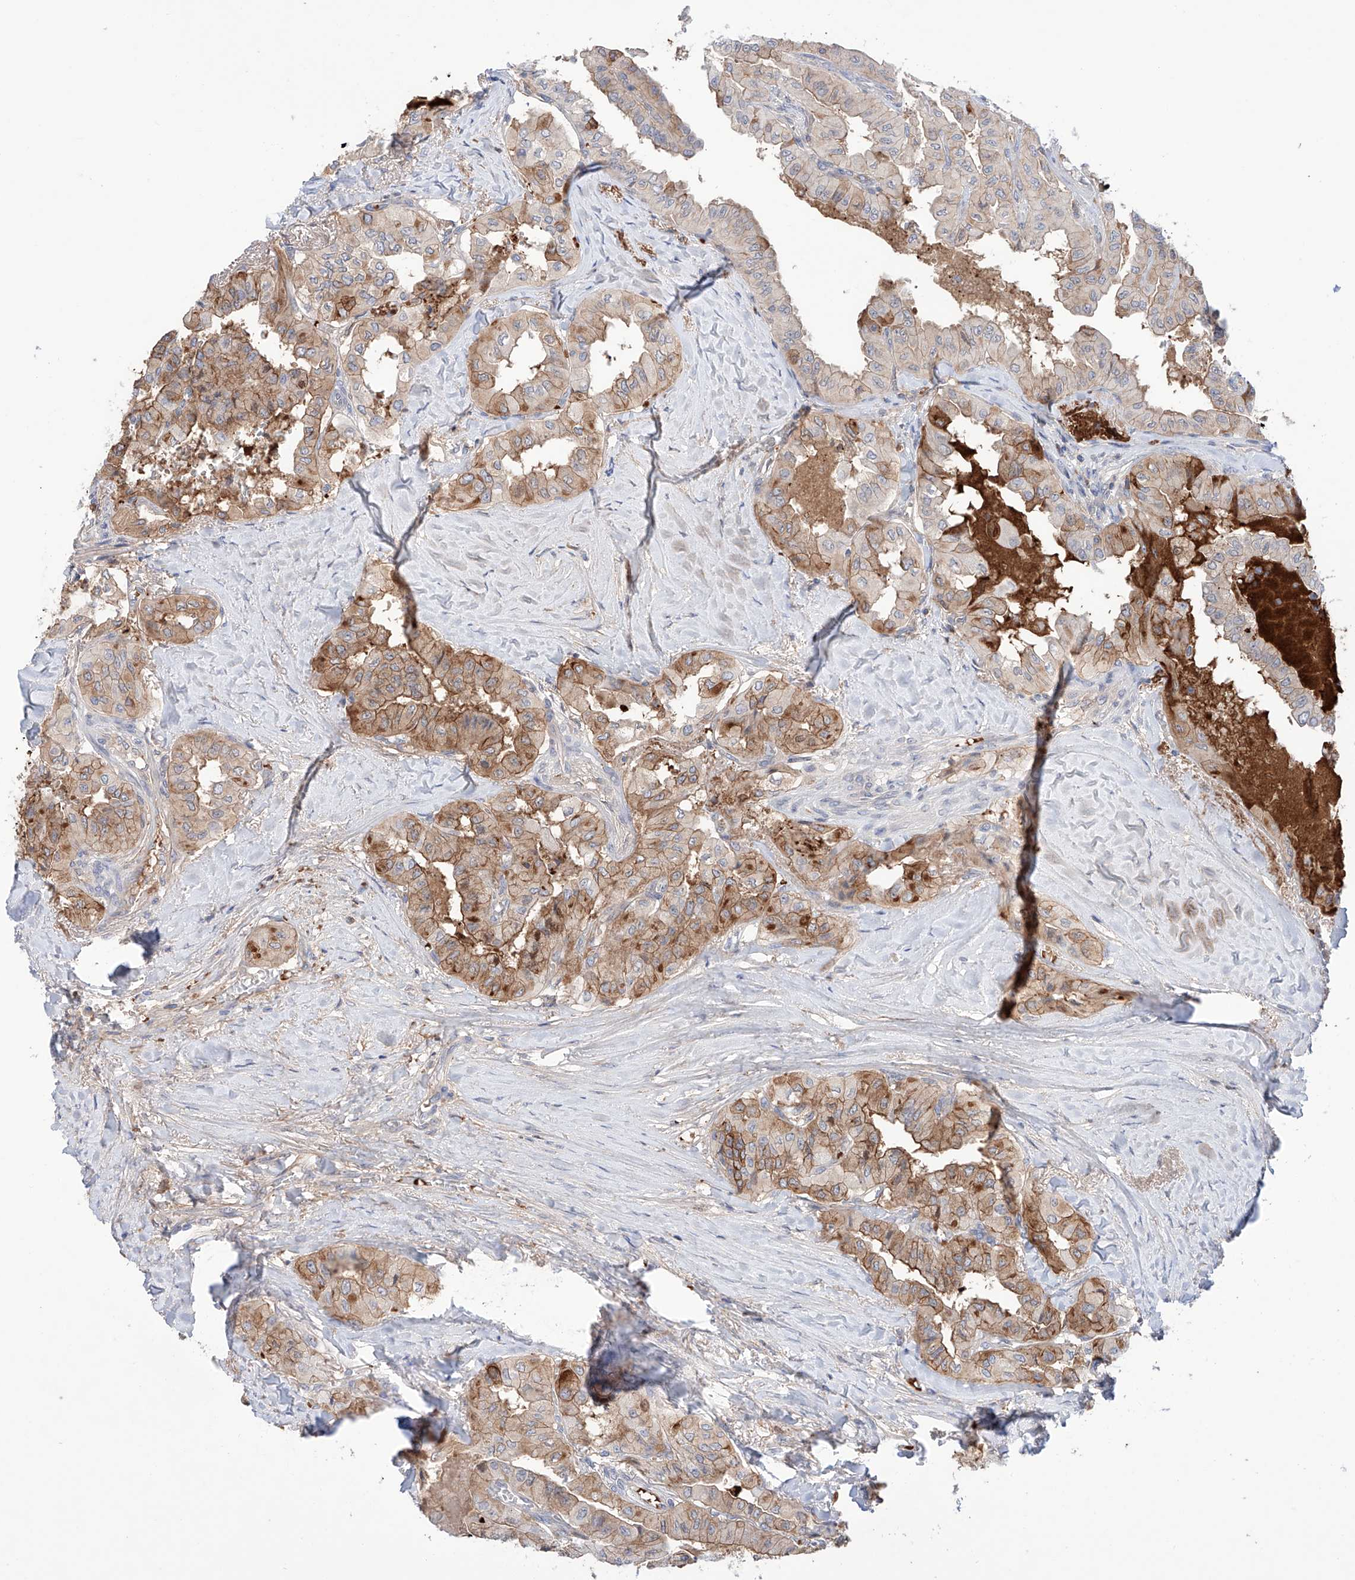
{"staining": {"intensity": "moderate", "quantity": ">75%", "location": "cytoplasmic/membranous"}, "tissue": "thyroid cancer", "cell_type": "Tumor cells", "image_type": "cancer", "snomed": [{"axis": "morphology", "description": "Papillary adenocarcinoma, NOS"}, {"axis": "topography", "description": "Thyroid gland"}], "caption": "Thyroid papillary adenocarcinoma tissue reveals moderate cytoplasmic/membranous positivity in approximately >75% of tumor cells, visualized by immunohistochemistry. The staining was performed using DAB (3,3'-diaminobenzidine), with brown indicating positive protein expression. Nuclei are stained blue with hematoxylin.", "gene": "PGGT1B", "patient": {"sex": "female", "age": 59}}